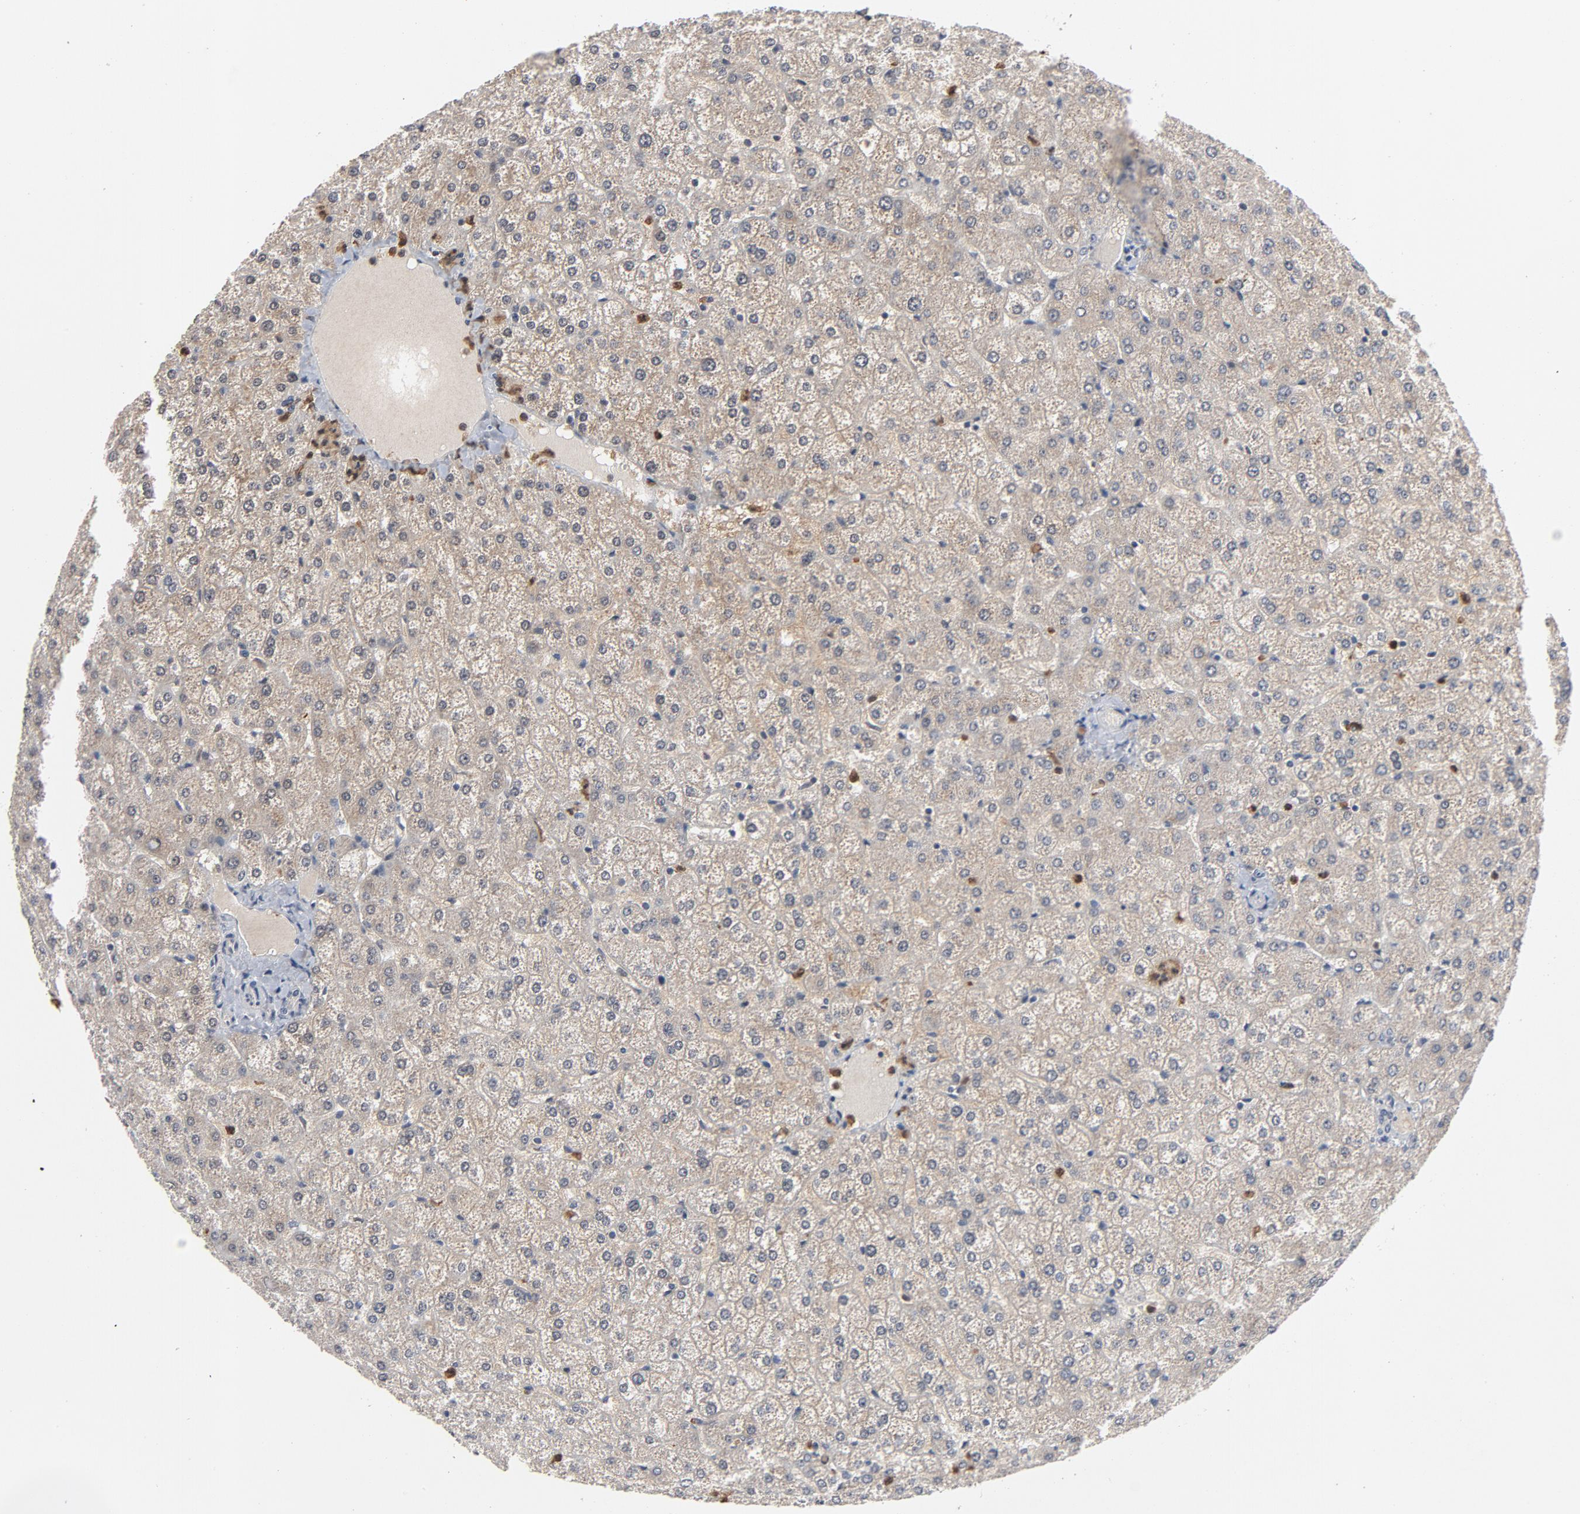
{"staining": {"intensity": "negative", "quantity": "none", "location": "none"}, "tissue": "liver", "cell_type": "Cholangiocytes", "image_type": "normal", "snomed": [{"axis": "morphology", "description": "Normal tissue, NOS"}, {"axis": "topography", "description": "Liver"}], "caption": "The micrograph exhibits no significant positivity in cholangiocytes of liver.", "gene": "RTL5", "patient": {"sex": "female", "age": 32}}